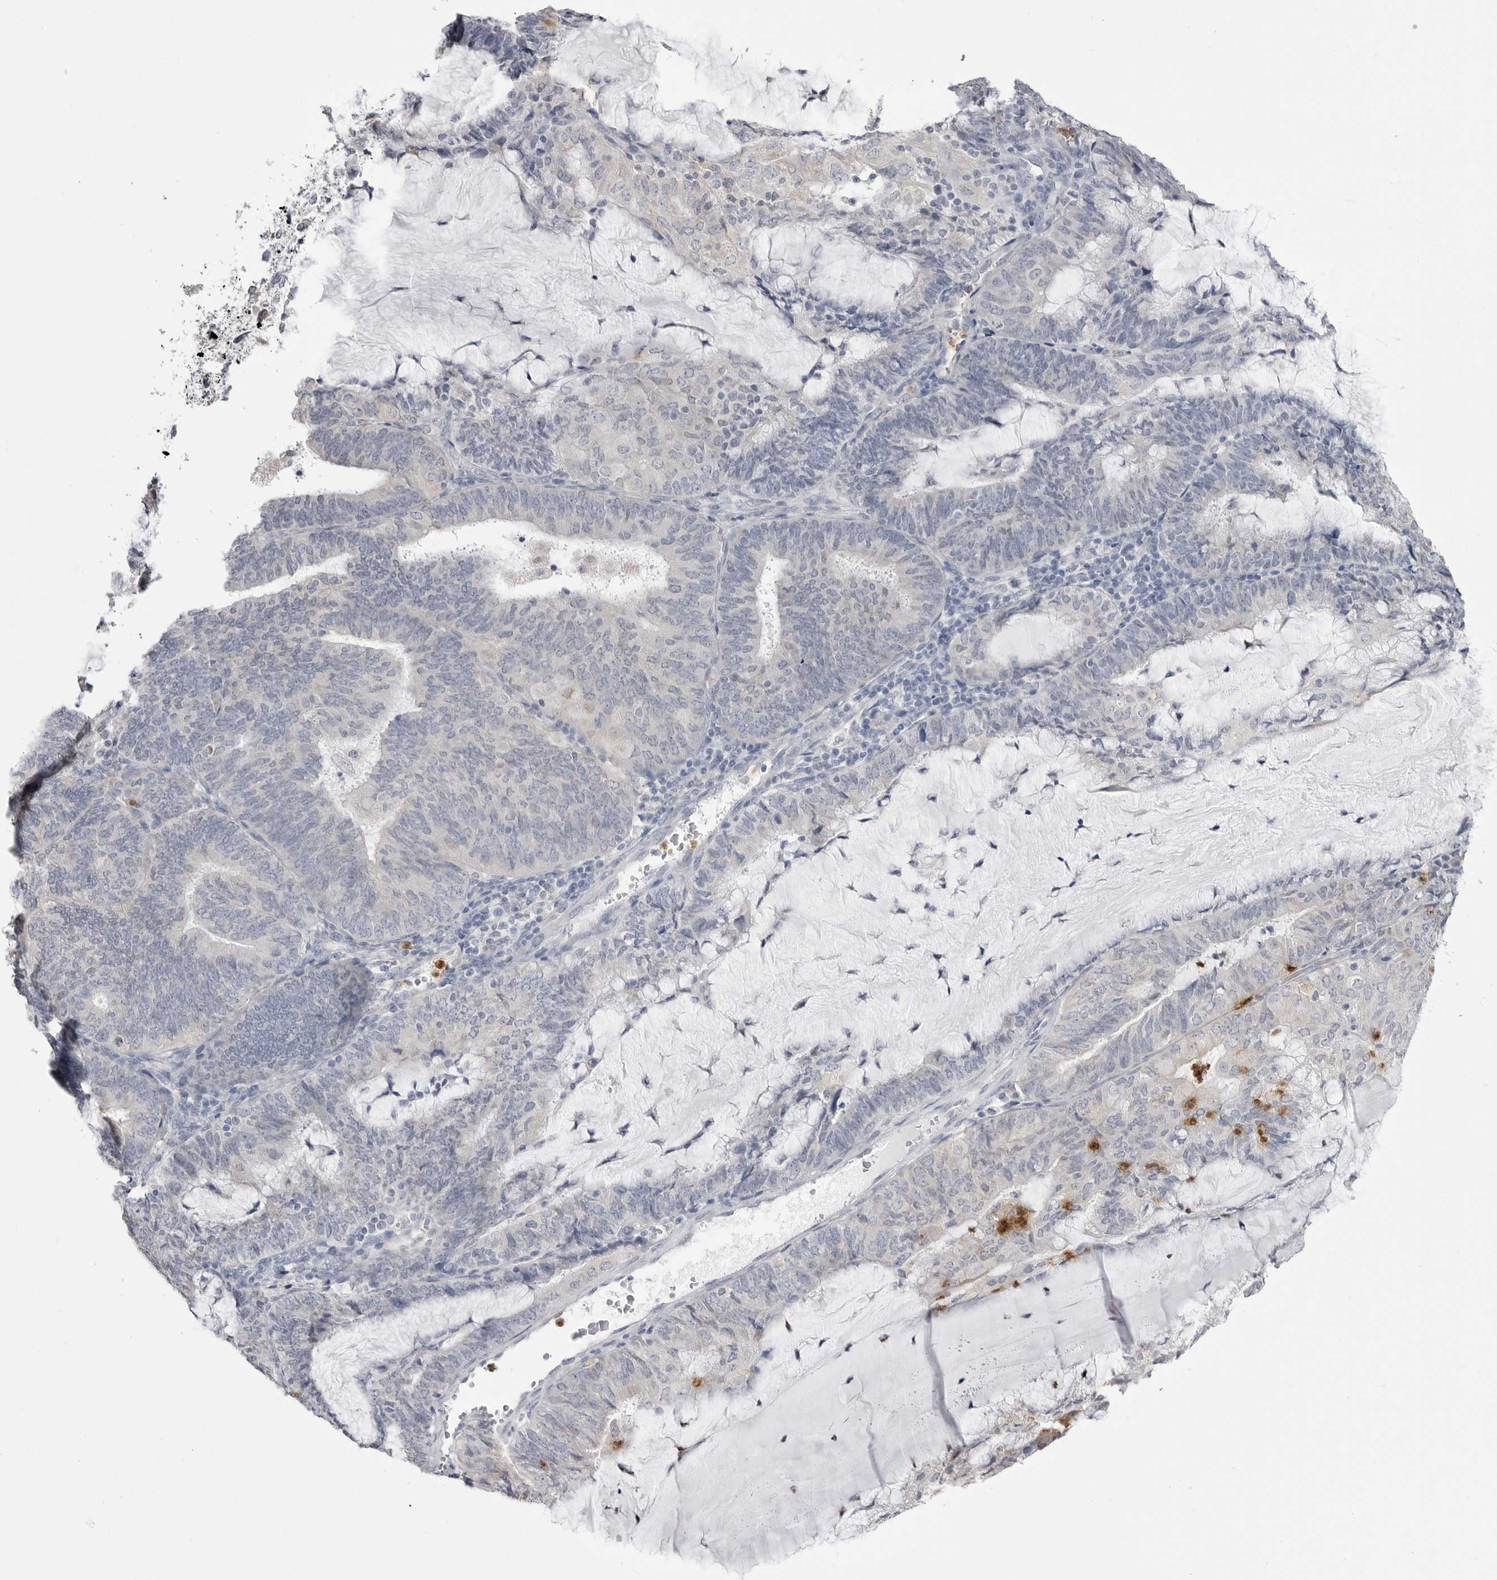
{"staining": {"intensity": "negative", "quantity": "none", "location": "none"}, "tissue": "endometrial cancer", "cell_type": "Tumor cells", "image_type": "cancer", "snomed": [{"axis": "morphology", "description": "Adenocarcinoma, NOS"}, {"axis": "topography", "description": "Endometrium"}], "caption": "Photomicrograph shows no significant protein staining in tumor cells of adenocarcinoma (endometrial).", "gene": "STAP2", "patient": {"sex": "female", "age": 81}}